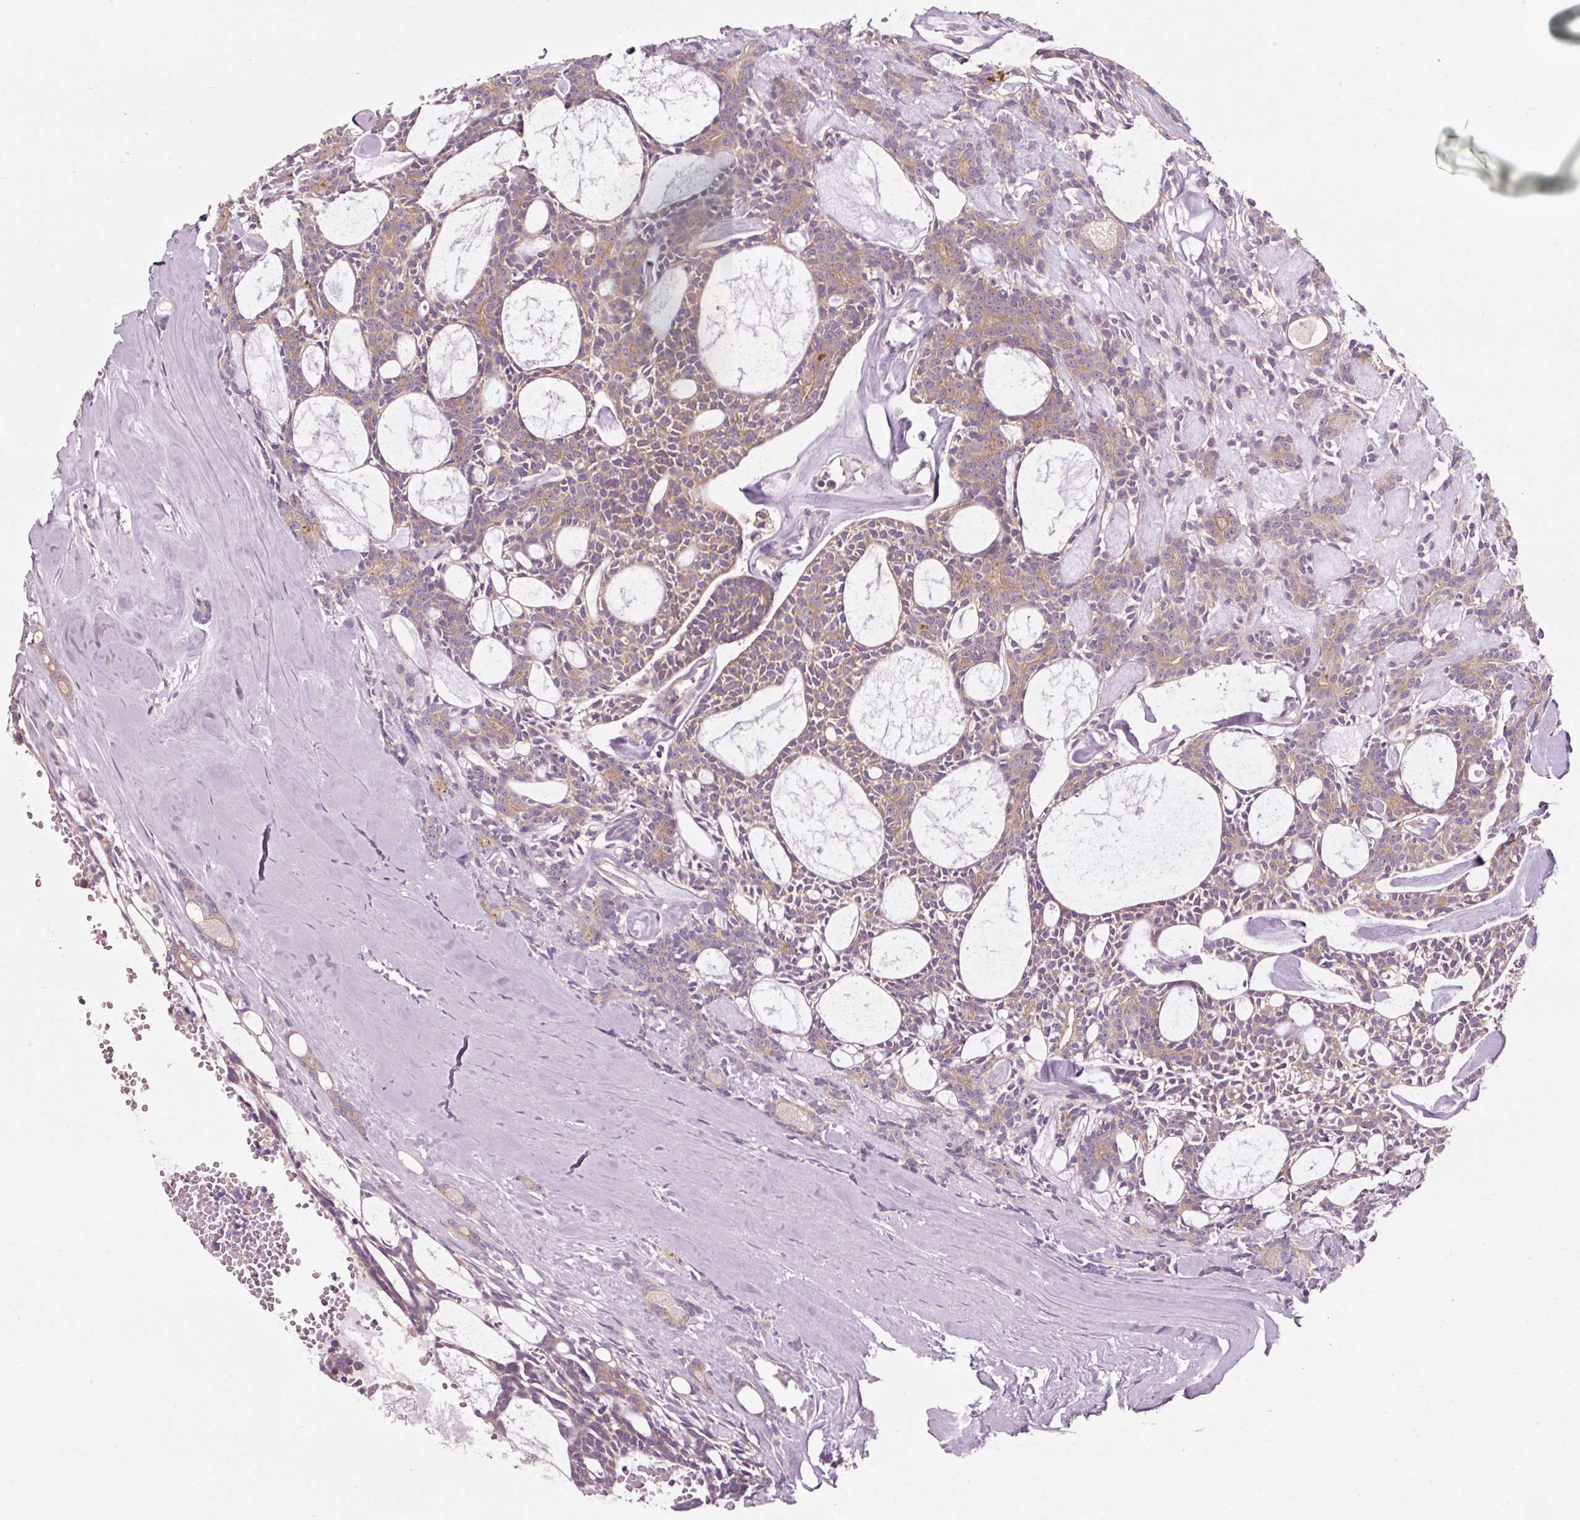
{"staining": {"intensity": "weak", "quantity": ">75%", "location": "cytoplasmic/membranous"}, "tissue": "head and neck cancer", "cell_type": "Tumor cells", "image_type": "cancer", "snomed": [{"axis": "morphology", "description": "Adenocarcinoma, NOS"}, {"axis": "topography", "description": "Salivary gland"}, {"axis": "topography", "description": "Head-Neck"}], "caption": "Protein analysis of head and neck cancer tissue exhibits weak cytoplasmic/membranous positivity in about >75% of tumor cells.", "gene": "NAPA", "patient": {"sex": "male", "age": 55}}